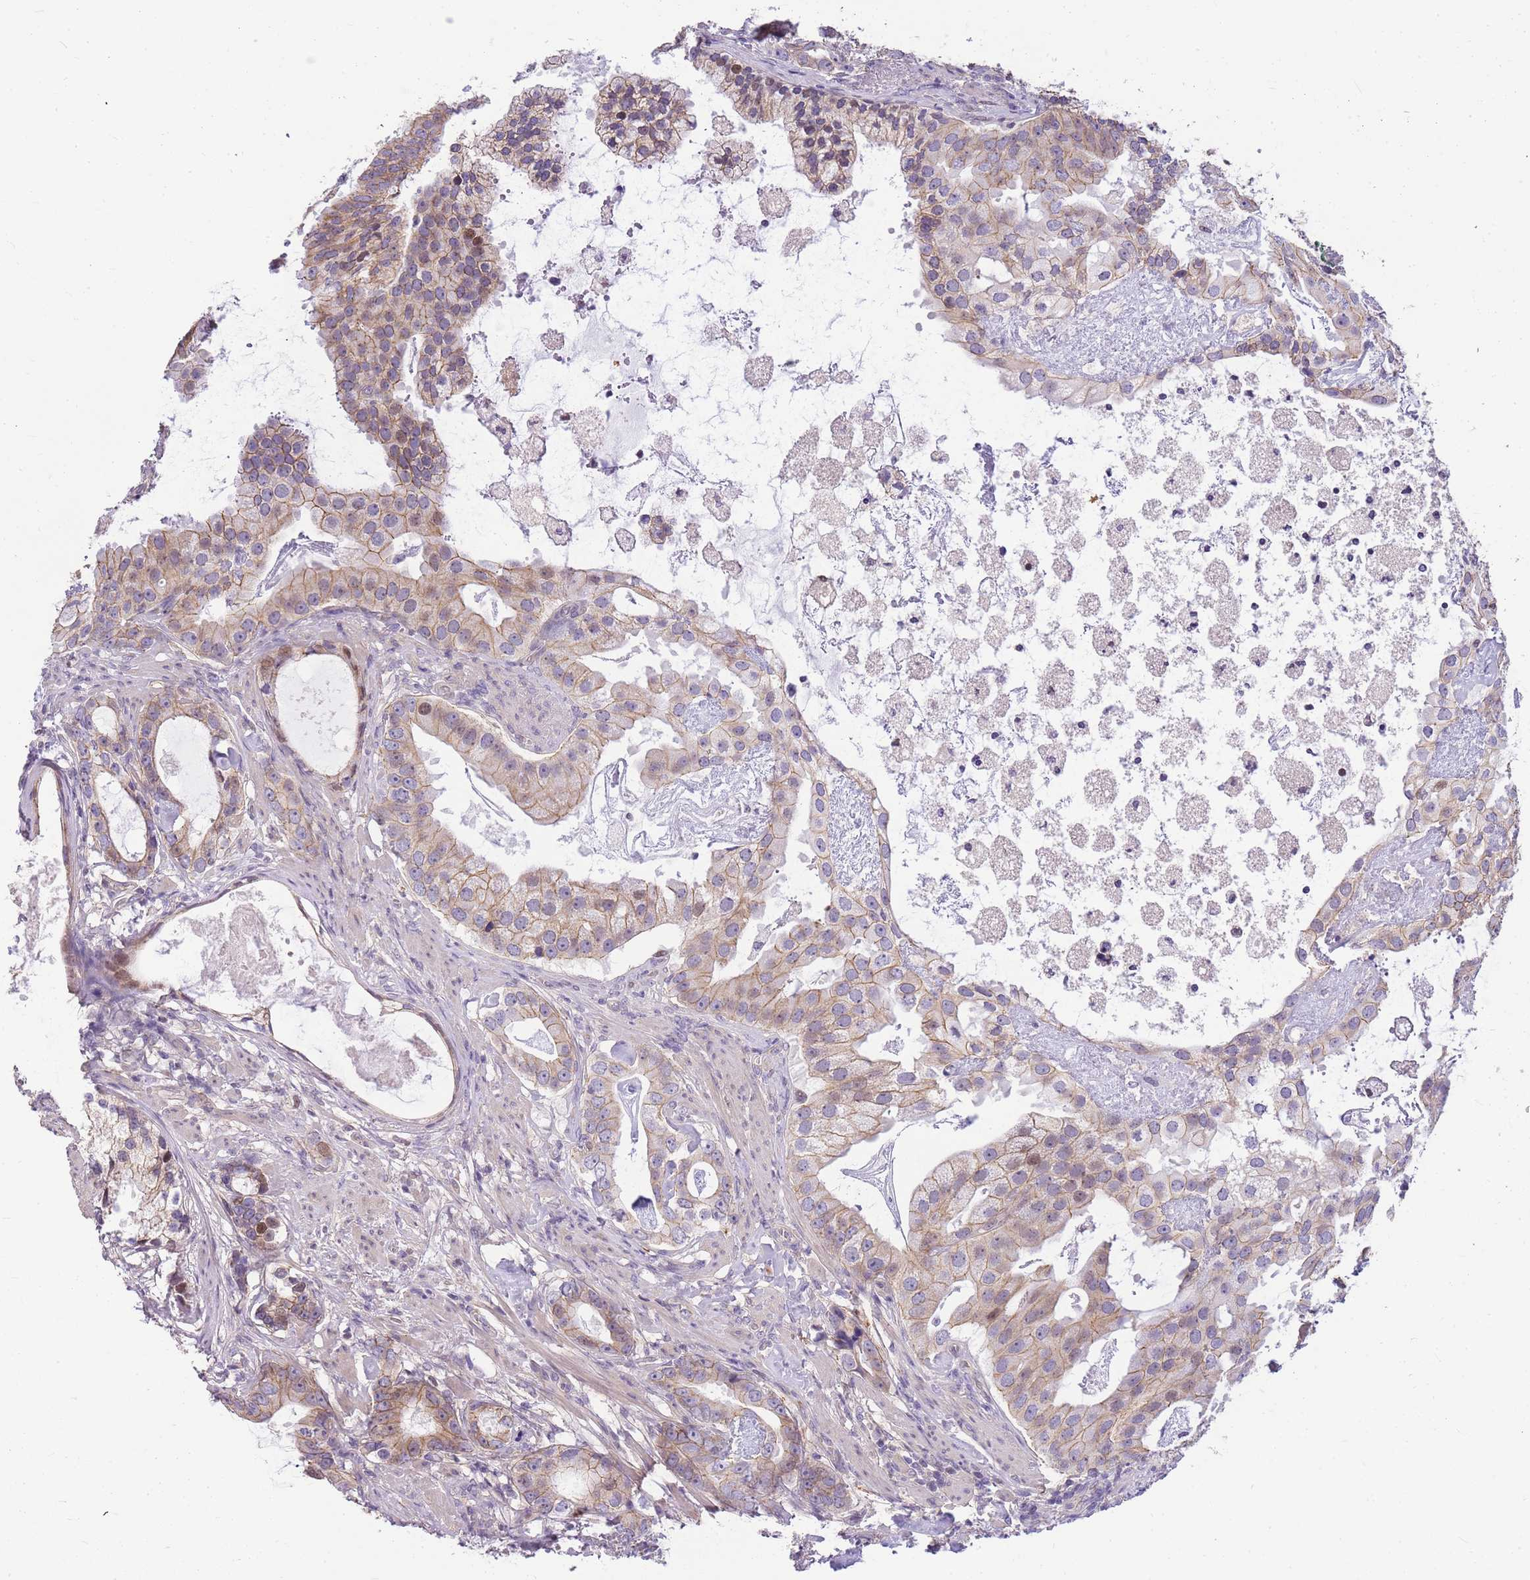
{"staining": {"intensity": "moderate", "quantity": ">75%", "location": "cytoplasmic/membranous"}, "tissue": "prostate cancer", "cell_type": "Tumor cells", "image_type": "cancer", "snomed": [{"axis": "morphology", "description": "Adenocarcinoma, Low grade"}, {"axis": "topography", "description": "Prostate"}], "caption": "Protein analysis of prostate cancer (low-grade adenocarcinoma) tissue reveals moderate cytoplasmic/membranous staining in approximately >75% of tumor cells. (DAB IHC, brown staining for protein, blue staining for nuclei).", "gene": "CLBA1", "patient": {"sex": "male", "age": 71}}